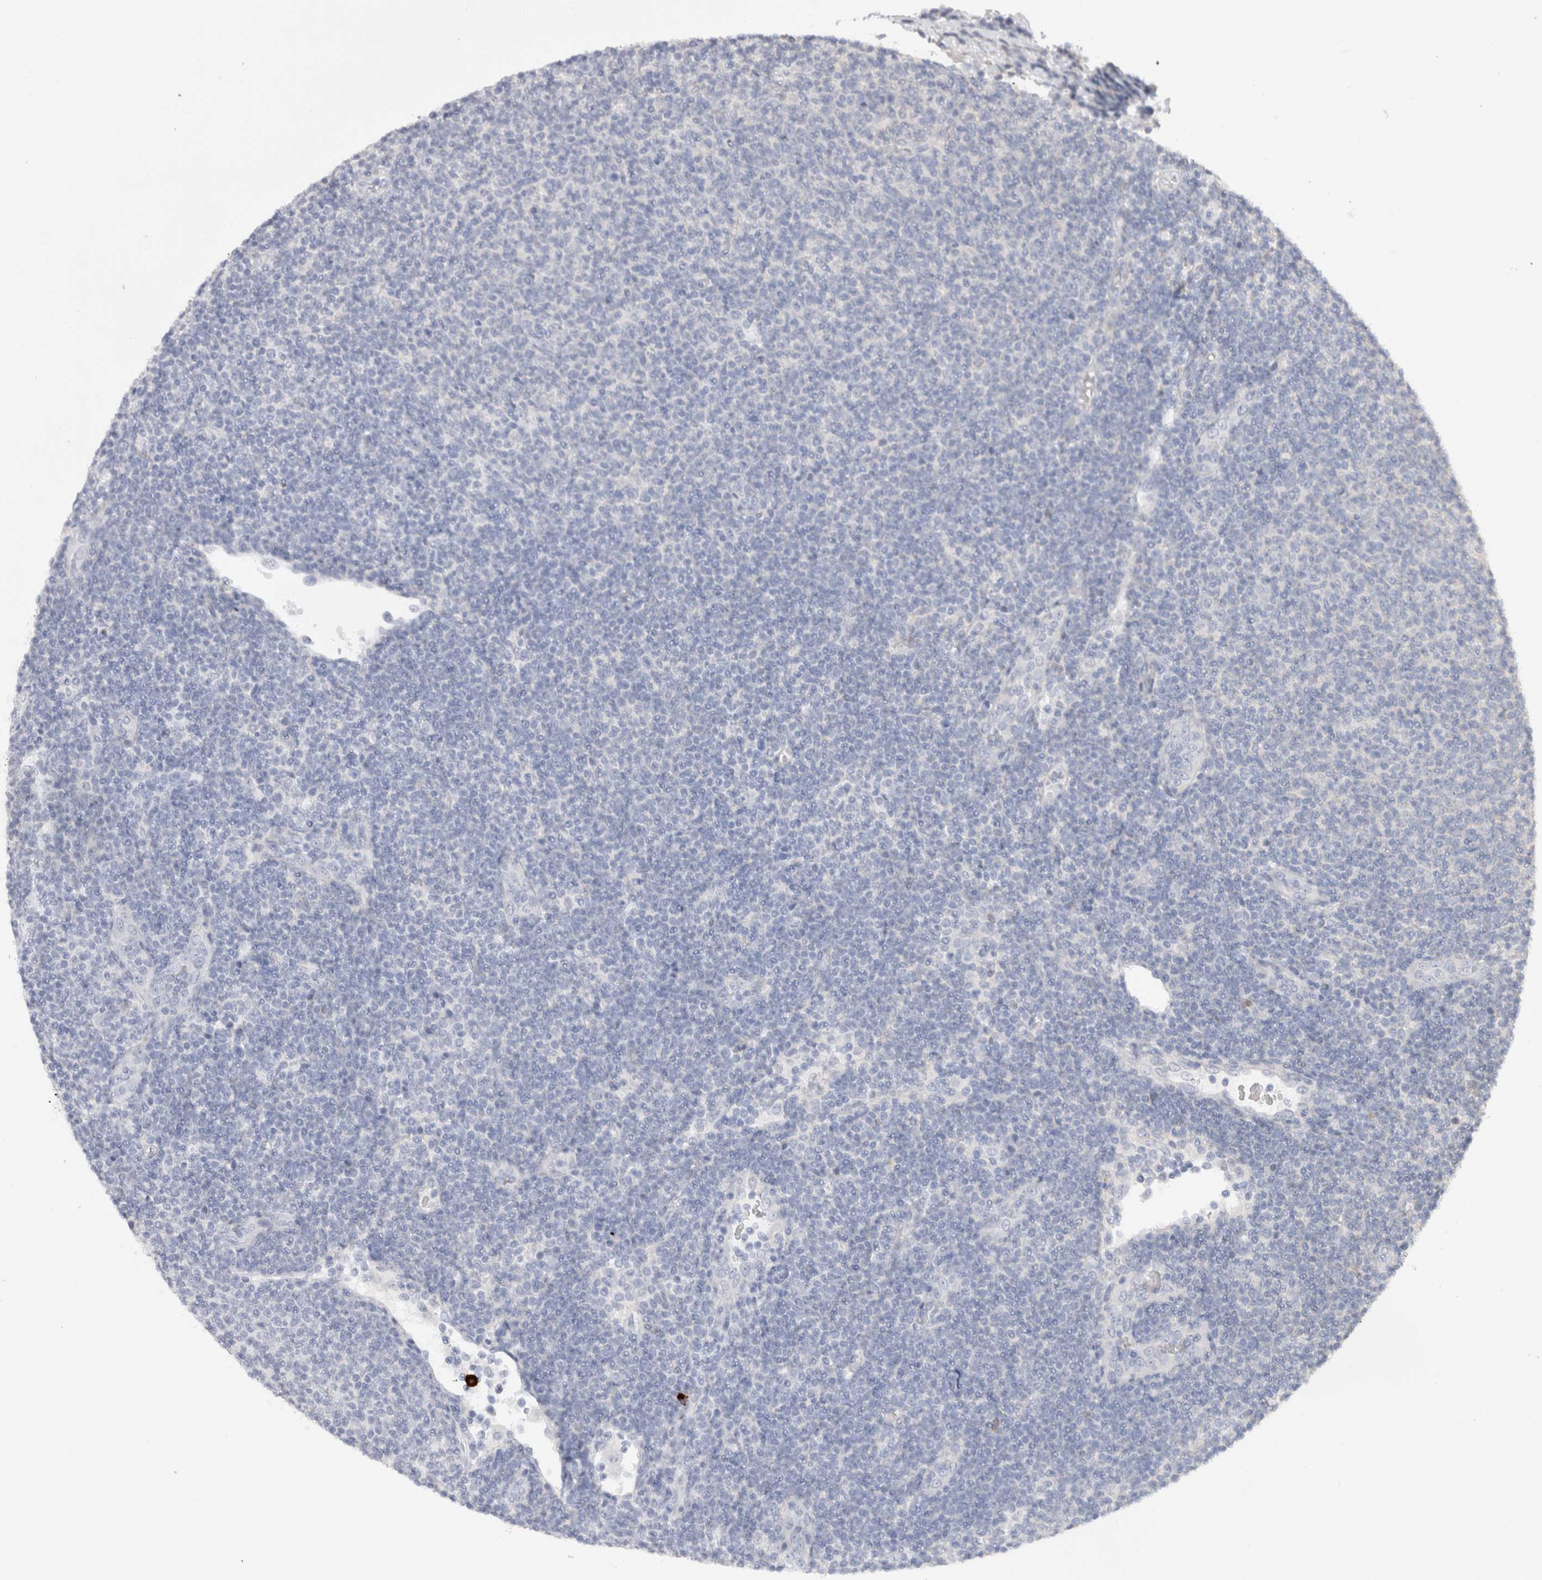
{"staining": {"intensity": "negative", "quantity": "none", "location": "none"}, "tissue": "lymphoma", "cell_type": "Tumor cells", "image_type": "cancer", "snomed": [{"axis": "morphology", "description": "Malignant lymphoma, non-Hodgkin's type, Low grade"}, {"axis": "topography", "description": "Lymph node"}], "caption": "An IHC micrograph of lymphoma is shown. There is no staining in tumor cells of lymphoma. (DAB (3,3'-diaminobenzidine) immunohistochemistry (IHC), high magnification).", "gene": "SPINK2", "patient": {"sex": "male", "age": 66}}